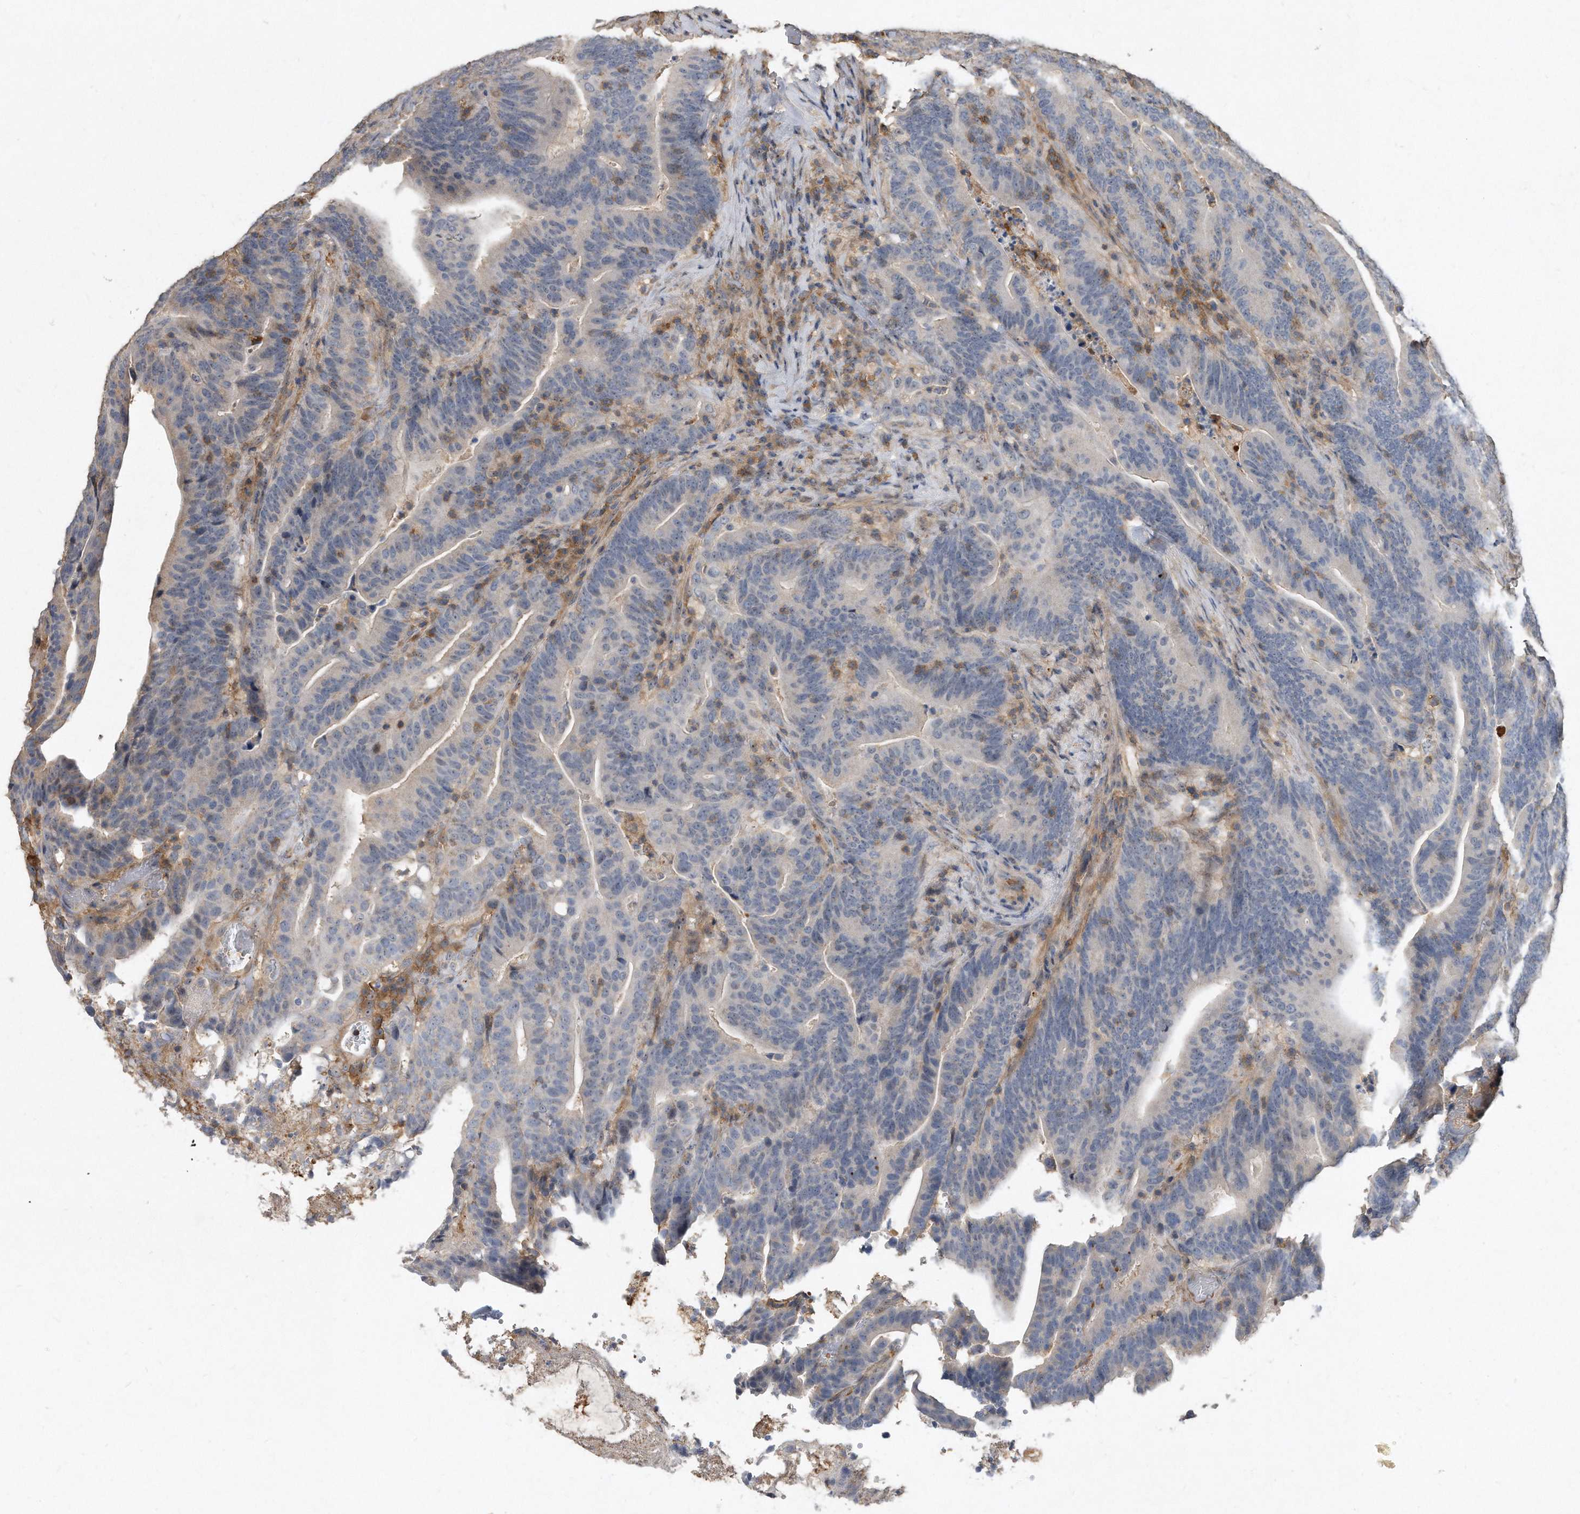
{"staining": {"intensity": "negative", "quantity": "none", "location": "none"}, "tissue": "colorectal cancer", "cell_type": "Tumor cells", "image_type": "cancer", "snomed": [{"axis": "morphology", "description": "Adenocarcinoma, NOS"}, {"axis": "topography", "description": "Colon"}], "caption": "Tumor cells are negative for protein expression in human colorectal adenocarcinoma. (IHC, brightfield microscopy, high magnification).", "gene": "PGBD2", "patient": {"sex": "female", "age": 66}}